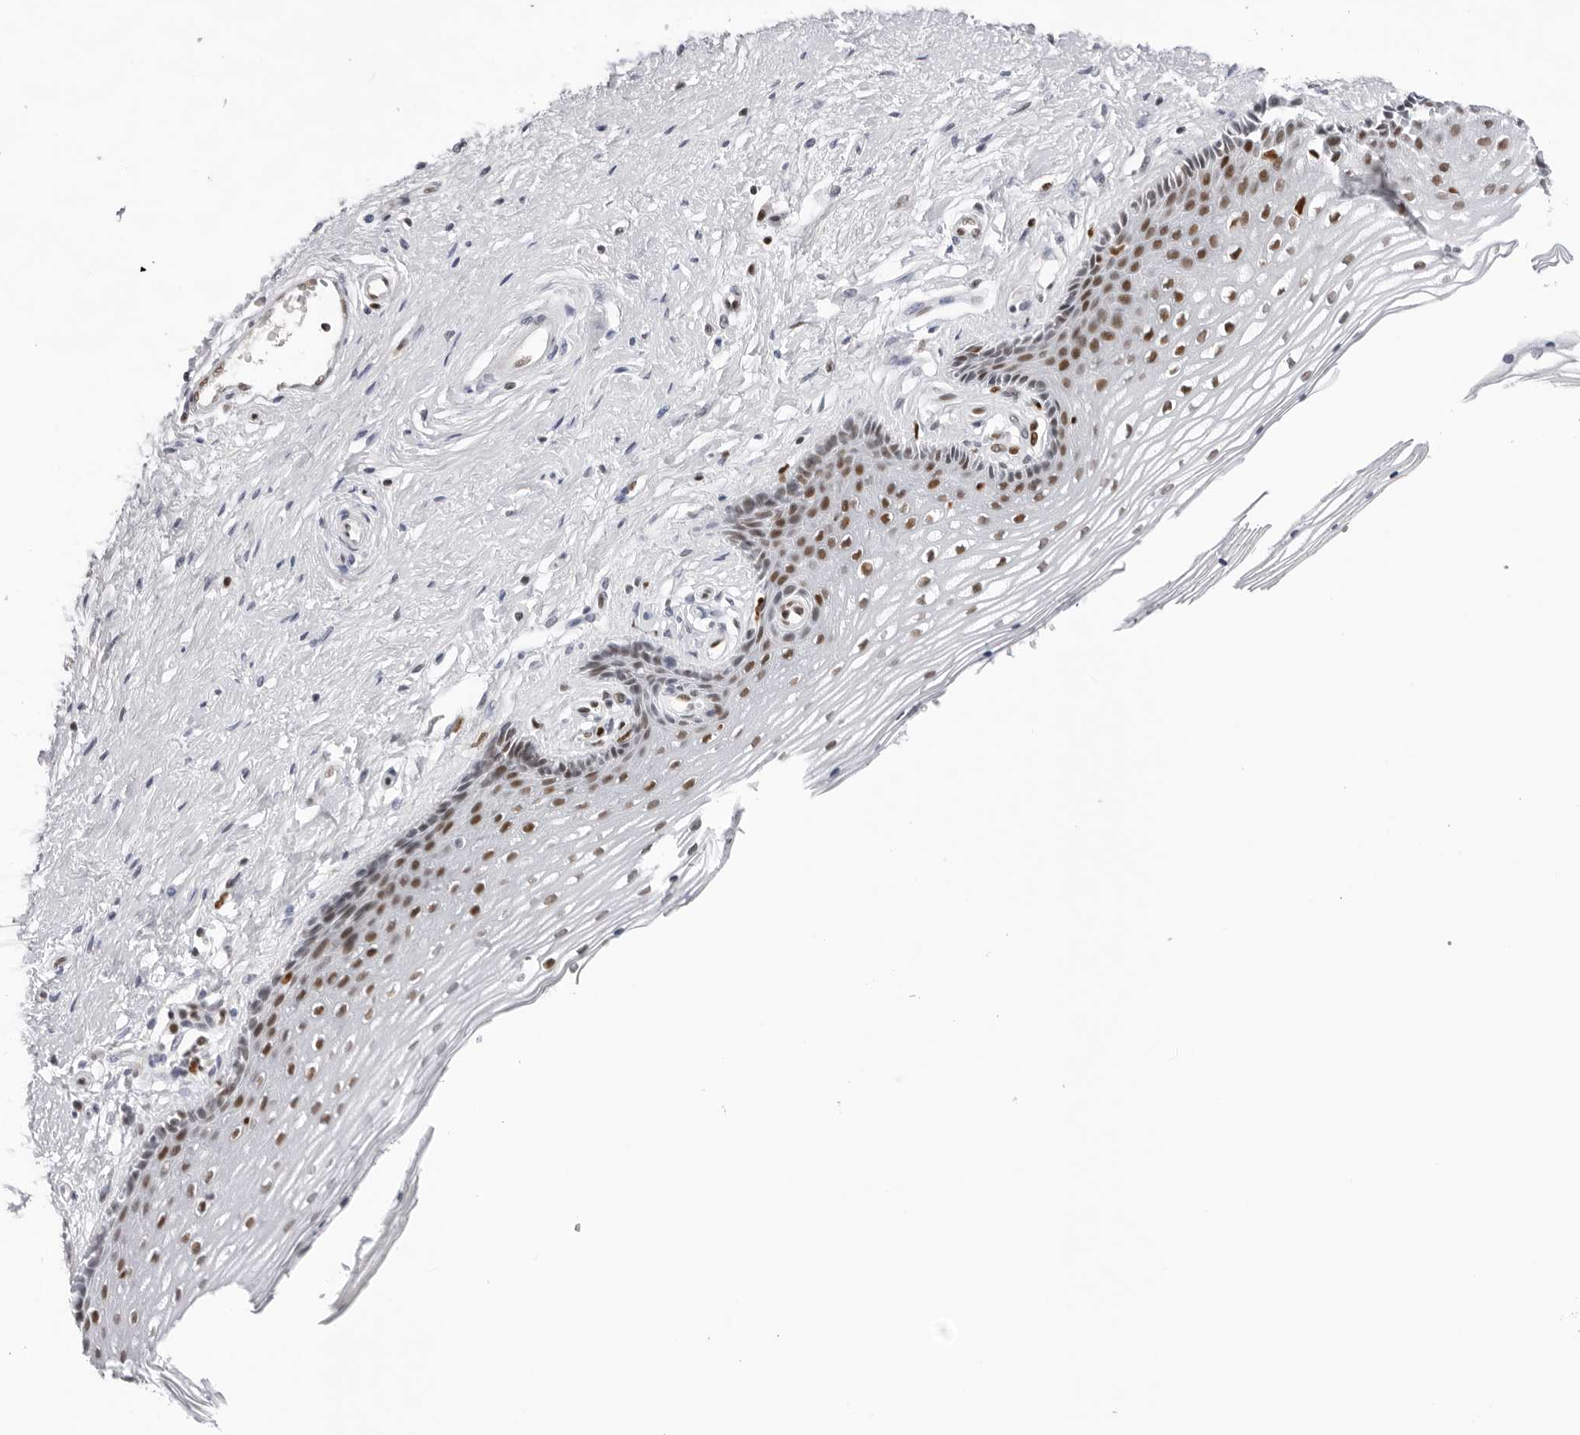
{"staining": {"intensity": "moderate", "quantity": "25%-75%", "location": "nuclear"}, "tissue": "vagina", "cell_type": "Squamous epithelial cells", "image_type": "normal", "snomed": [{"axis": "morphology", "description": "Normal tissue, NOS"}, {"axis": "topography", "description": "Vagina"}], "caption": "Benign vagina shows moderate nuclear expression in approximately 25%-75% of squamous epithelial cells (DAB = brown stain, brightfield microscopy at high magnification)..", "gene": "OGG1", "patient": {"sex": "female", "age": 46}}